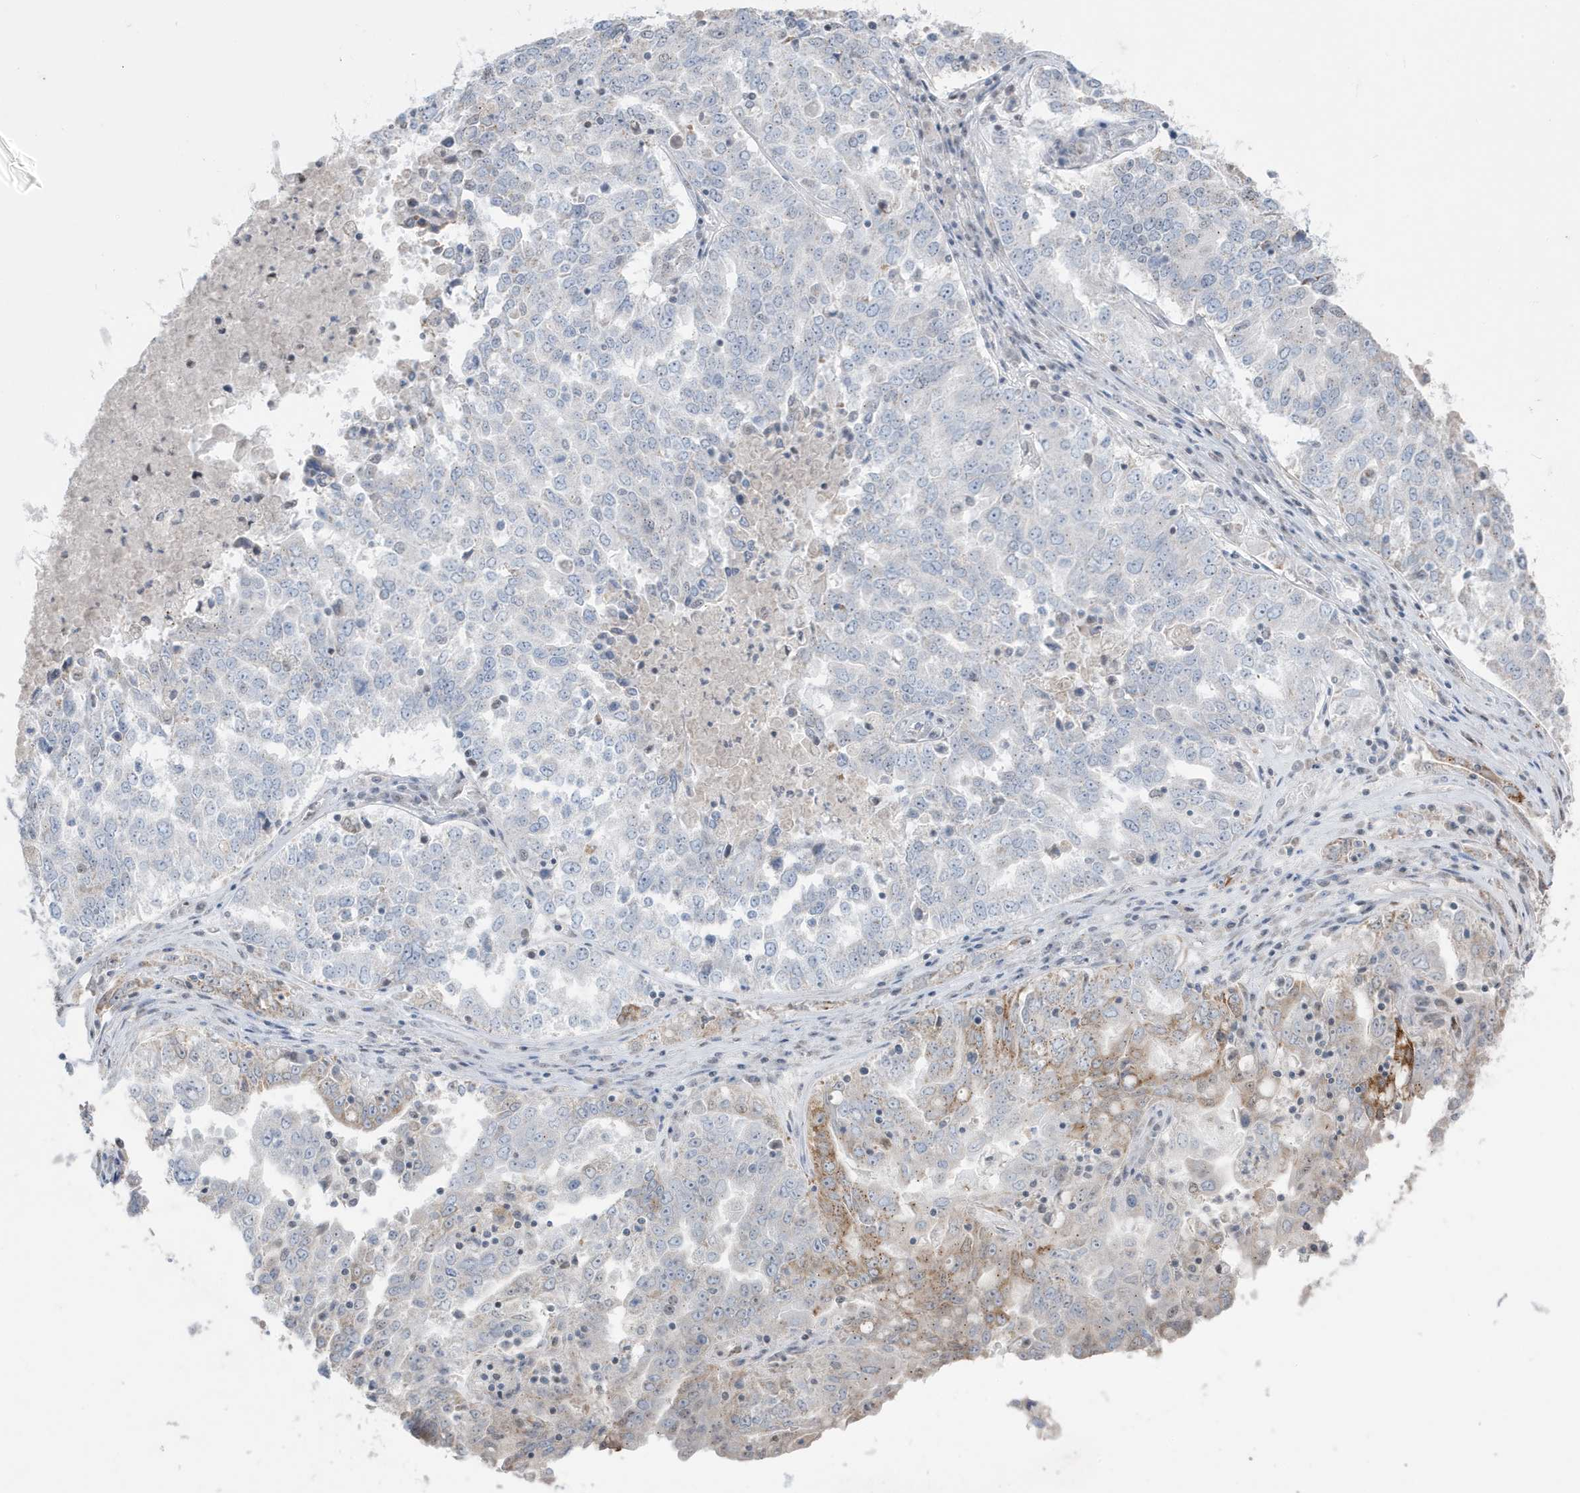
{"staining": {"intensity": "moderate", "quantity": "<25%", "location": "cytoplasmic/membranous"}, "tissue": "ovarian cancer", "cell_type": "Tumor cells", "image_type": "cancer", "snomed": [{"axis": "morphology", "description": "Carcinoma, endometroid"}, {"axis": "topography", "description": "Ovary"}], "caption": "Endometroid carcinoma (ovarian) tissue exhibits moderate cytoplasmic/membranous expression in approximately <25% of tumor cells, visualized by immunohistochemistry. The protein is shown in brown color, while the nuclei are stained blue.", "gene": "FNDC1", "patient": {"sex": "female", "age": 62}}